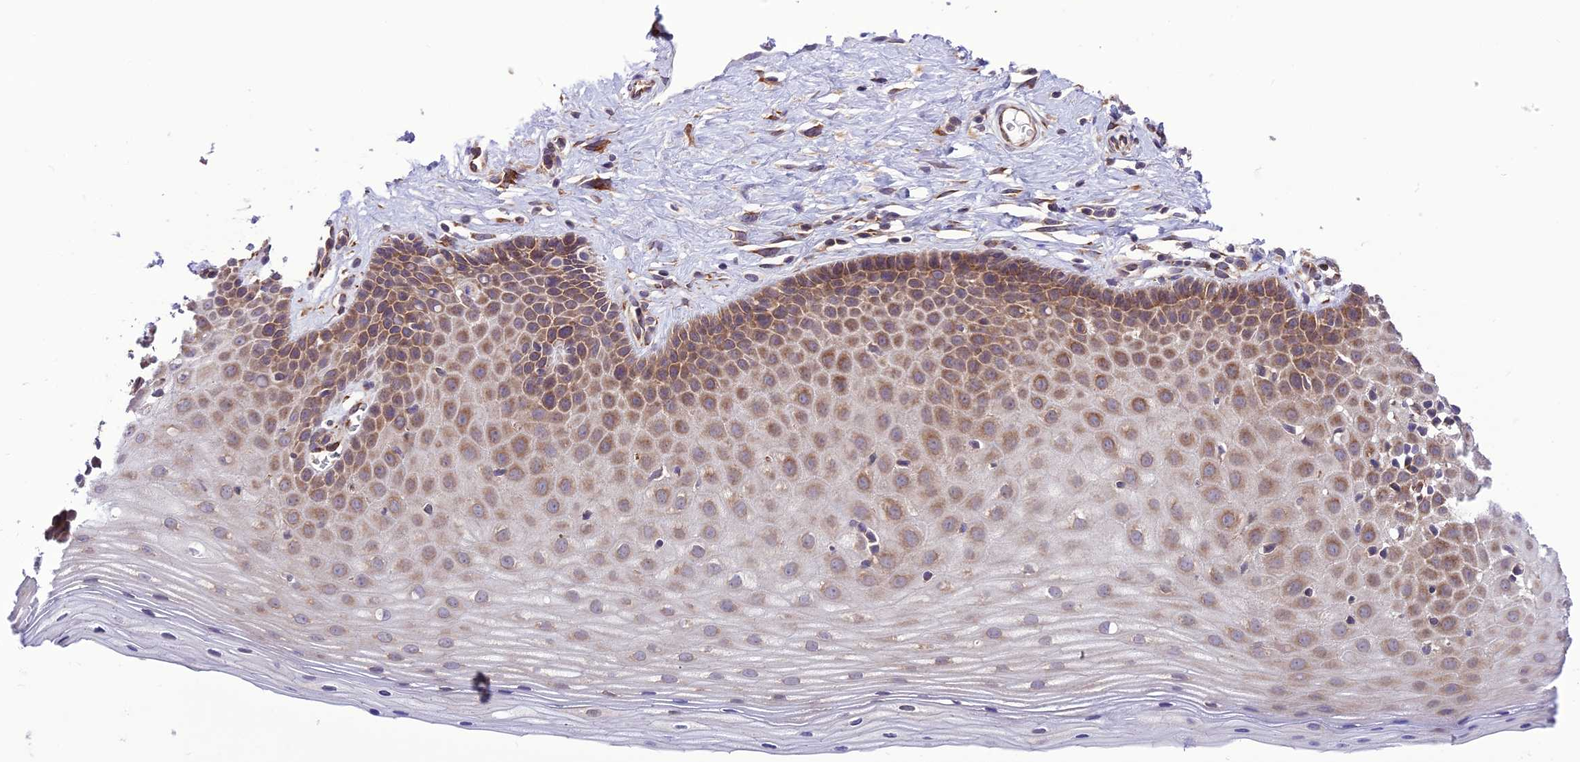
{"staining": {"intensity": "weak", "quantity": "<25%", "location": "cytoplasmic/membranous"}, "tissue": "cervix", "cell_type": "Glandular cells", "image_type": "normal", "snomed": [{"axis": "morphology", "description": "Normal tissue, NOS"}, {"axis": "topography", "description": "Cervix"}], "caption": "High magnification brightfield microscopy of normal cervix stained with DAB (brown) and counterstained with hematoxylin (blue): glandular cells show no significant positivity. (DAB (3,3'-diaminobenzidine) IHC, high magnification).", "gene": "DHCR7", "patient": {"sex": "female", "age": 36}}